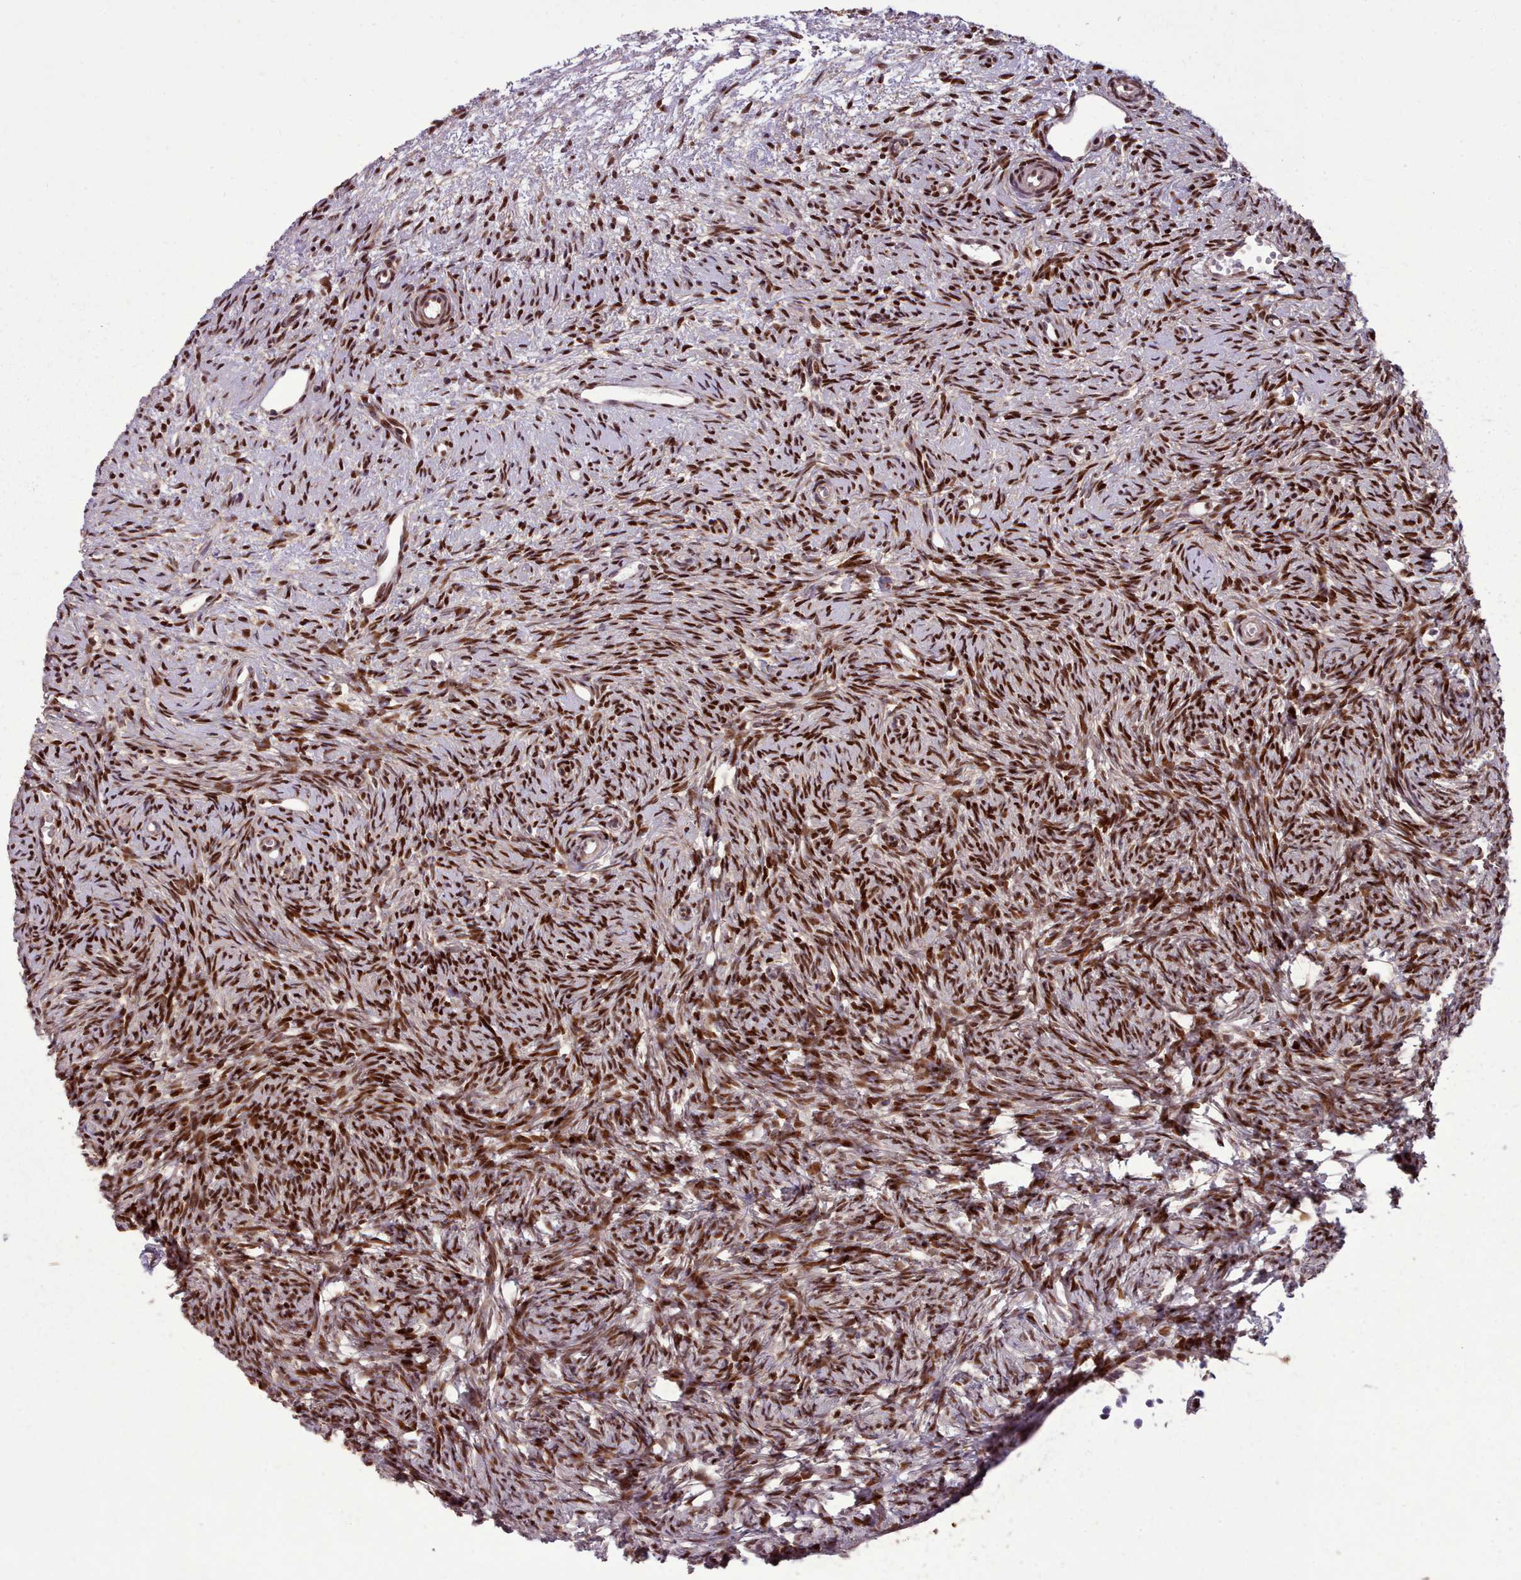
{"staining": {"intensity": "moderate", "quantity": ">75%", "location": "nuclear"}, "tissue": "ovary", "cell_type": "Follicle cells", "image_type": "normal", "snomed": [{"axis": "morphology", "description": "Normal tissue, NOS"}, {"axis": "topography", "description": "Ovary"}], "caption": "A brown stain highlights moderate nuclear staining of a protein in follicle cells of unremarkable human ovary.", "gene": "ENSA", "patient": {"sex": "female", "age": 51}}